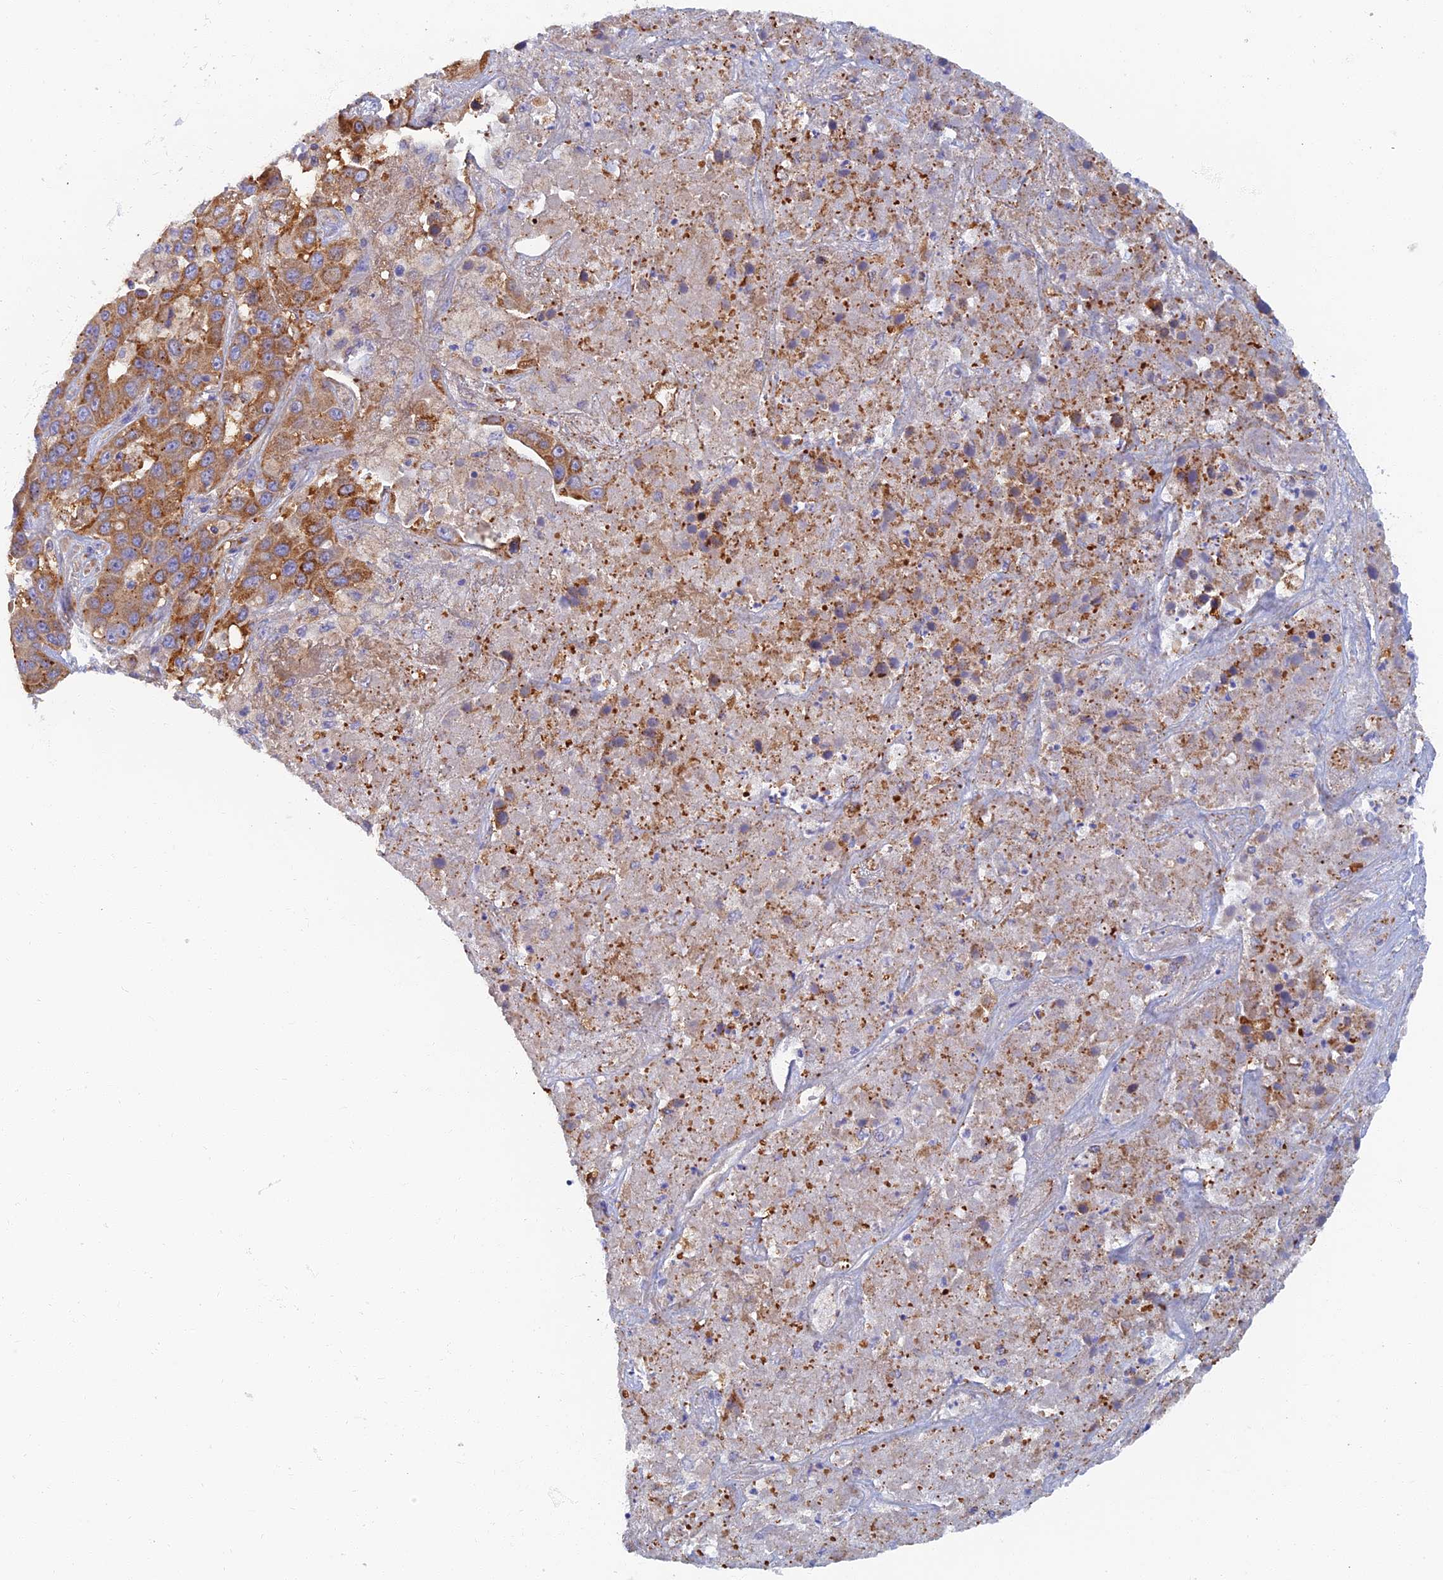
{"staining": {"intensity": "moderate", "quantity": ">75%", "location": "cytoplasmic/membranous"}, "tissue": "liver cancer", "cell_type": "Tumor cells", "image_type": "cancer", "snomed": [{"axis": "morphology", "description": "Cholangiocarcinoma"}, {"axis": "topography", "description": "Liver"}], "caption": "The immunohistochemical stain labels moderate cytoplasmic/membranous staining in tumor cells of liver cholangiocarcinoma tissue.", "gene": "TMEM44", "patient": {"sex": "female", "age": 52}}